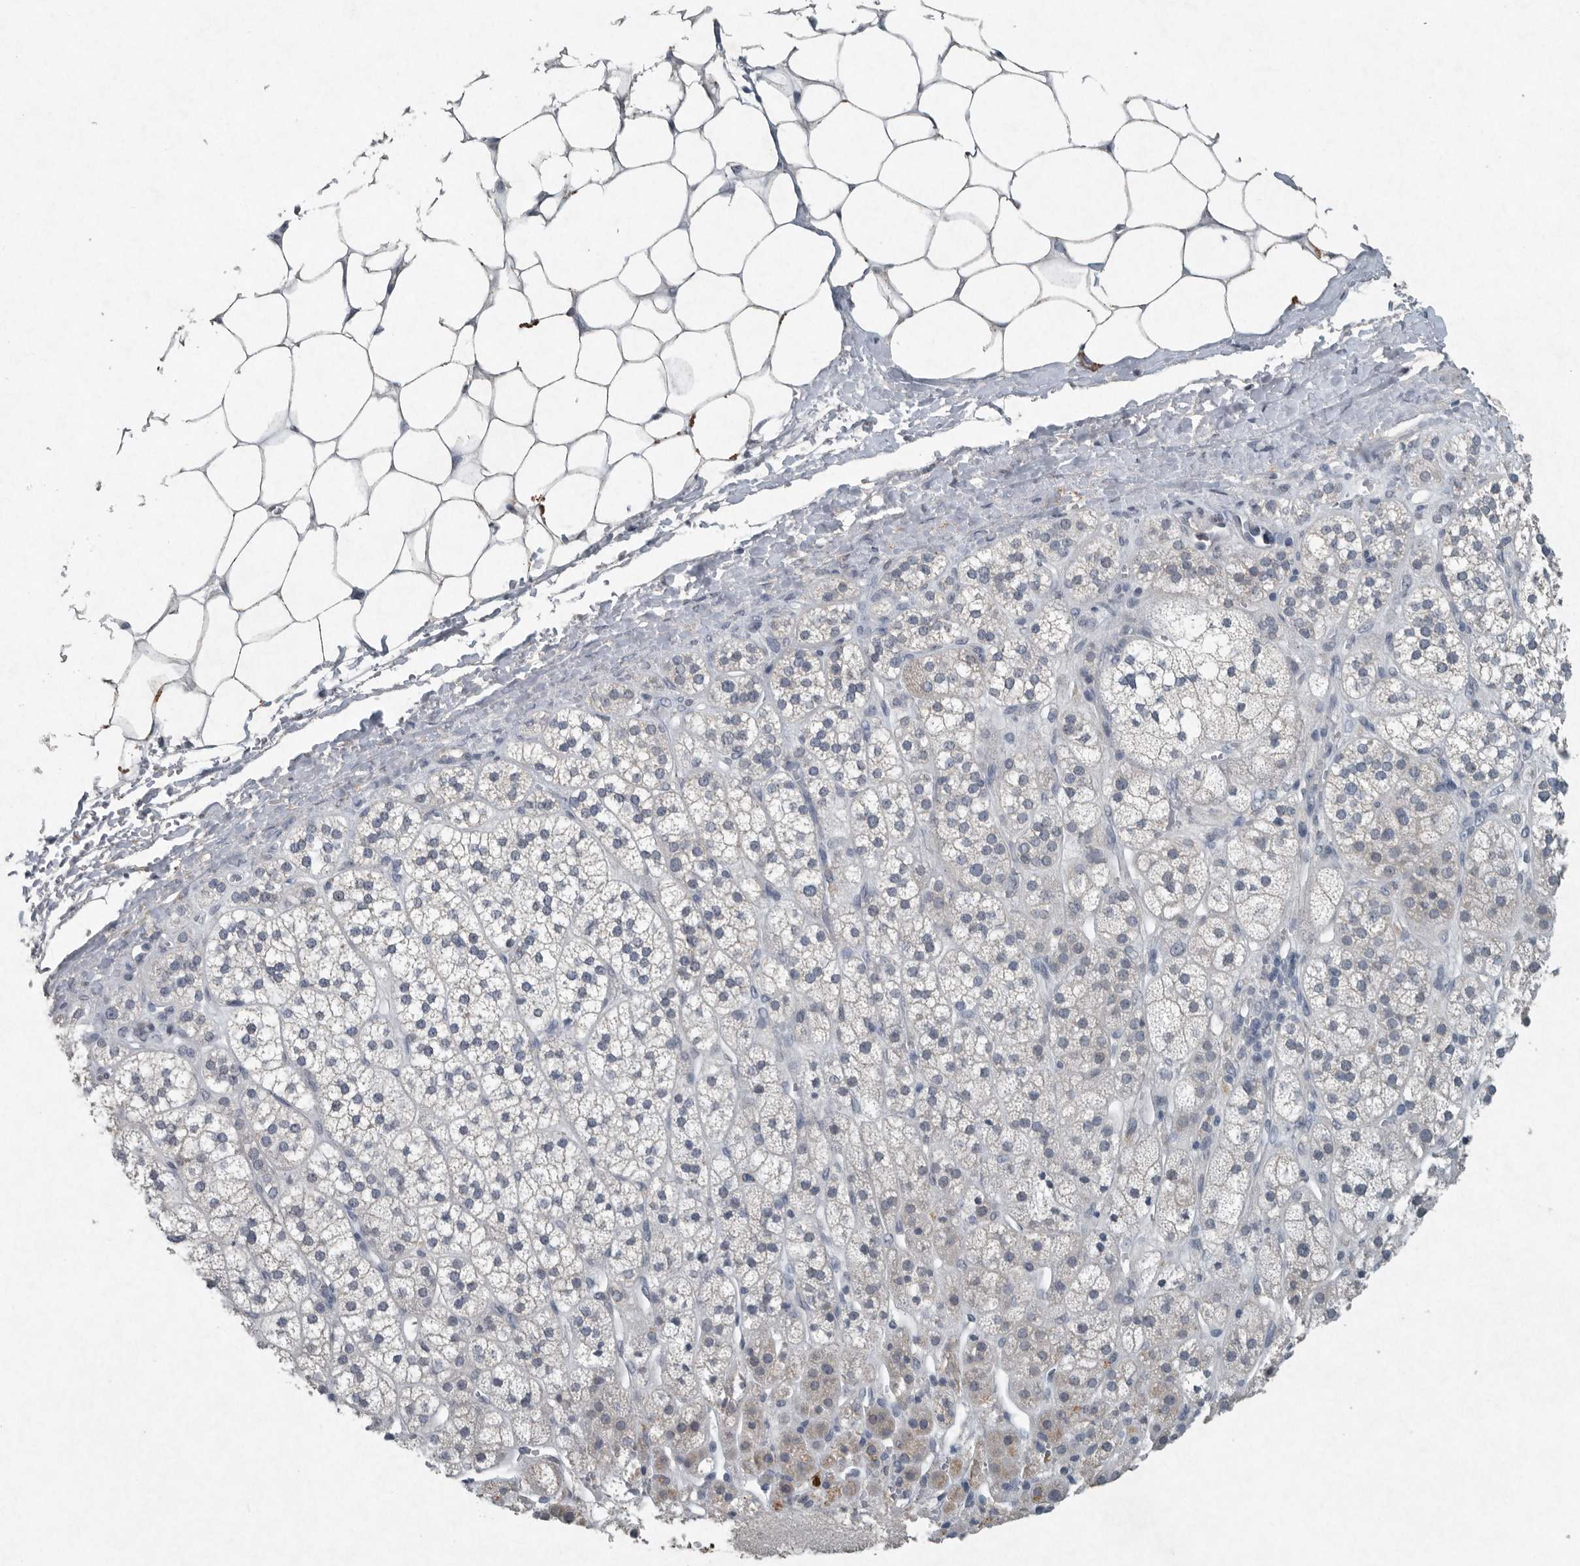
{"staining": {"intensity": "moderate", "quantity": "<25%", "location": "cytoplasmic/membranous"}, "tissue": "adrenal gland", "cell_type": "Glandular cells", "image_type": "normal", "snomed": [{"axis": "morphology", "description": "Normal tissue, NOS"}, {"axis": "topography", "description": "Adrenal gland"}], "caption": "DAB immunohistochemical staining of unremarkable human adrenal gland exhibits moderate cytoplasmic/membranous protein expression in about <25% of glandular cells. The protein of interest is stained brown, and the nuclei are stained in blue (DAB IHC with brightfield microscopy, high magnification).", "gene": "IL20", "patient": {"sex": "male", "age": 56}}